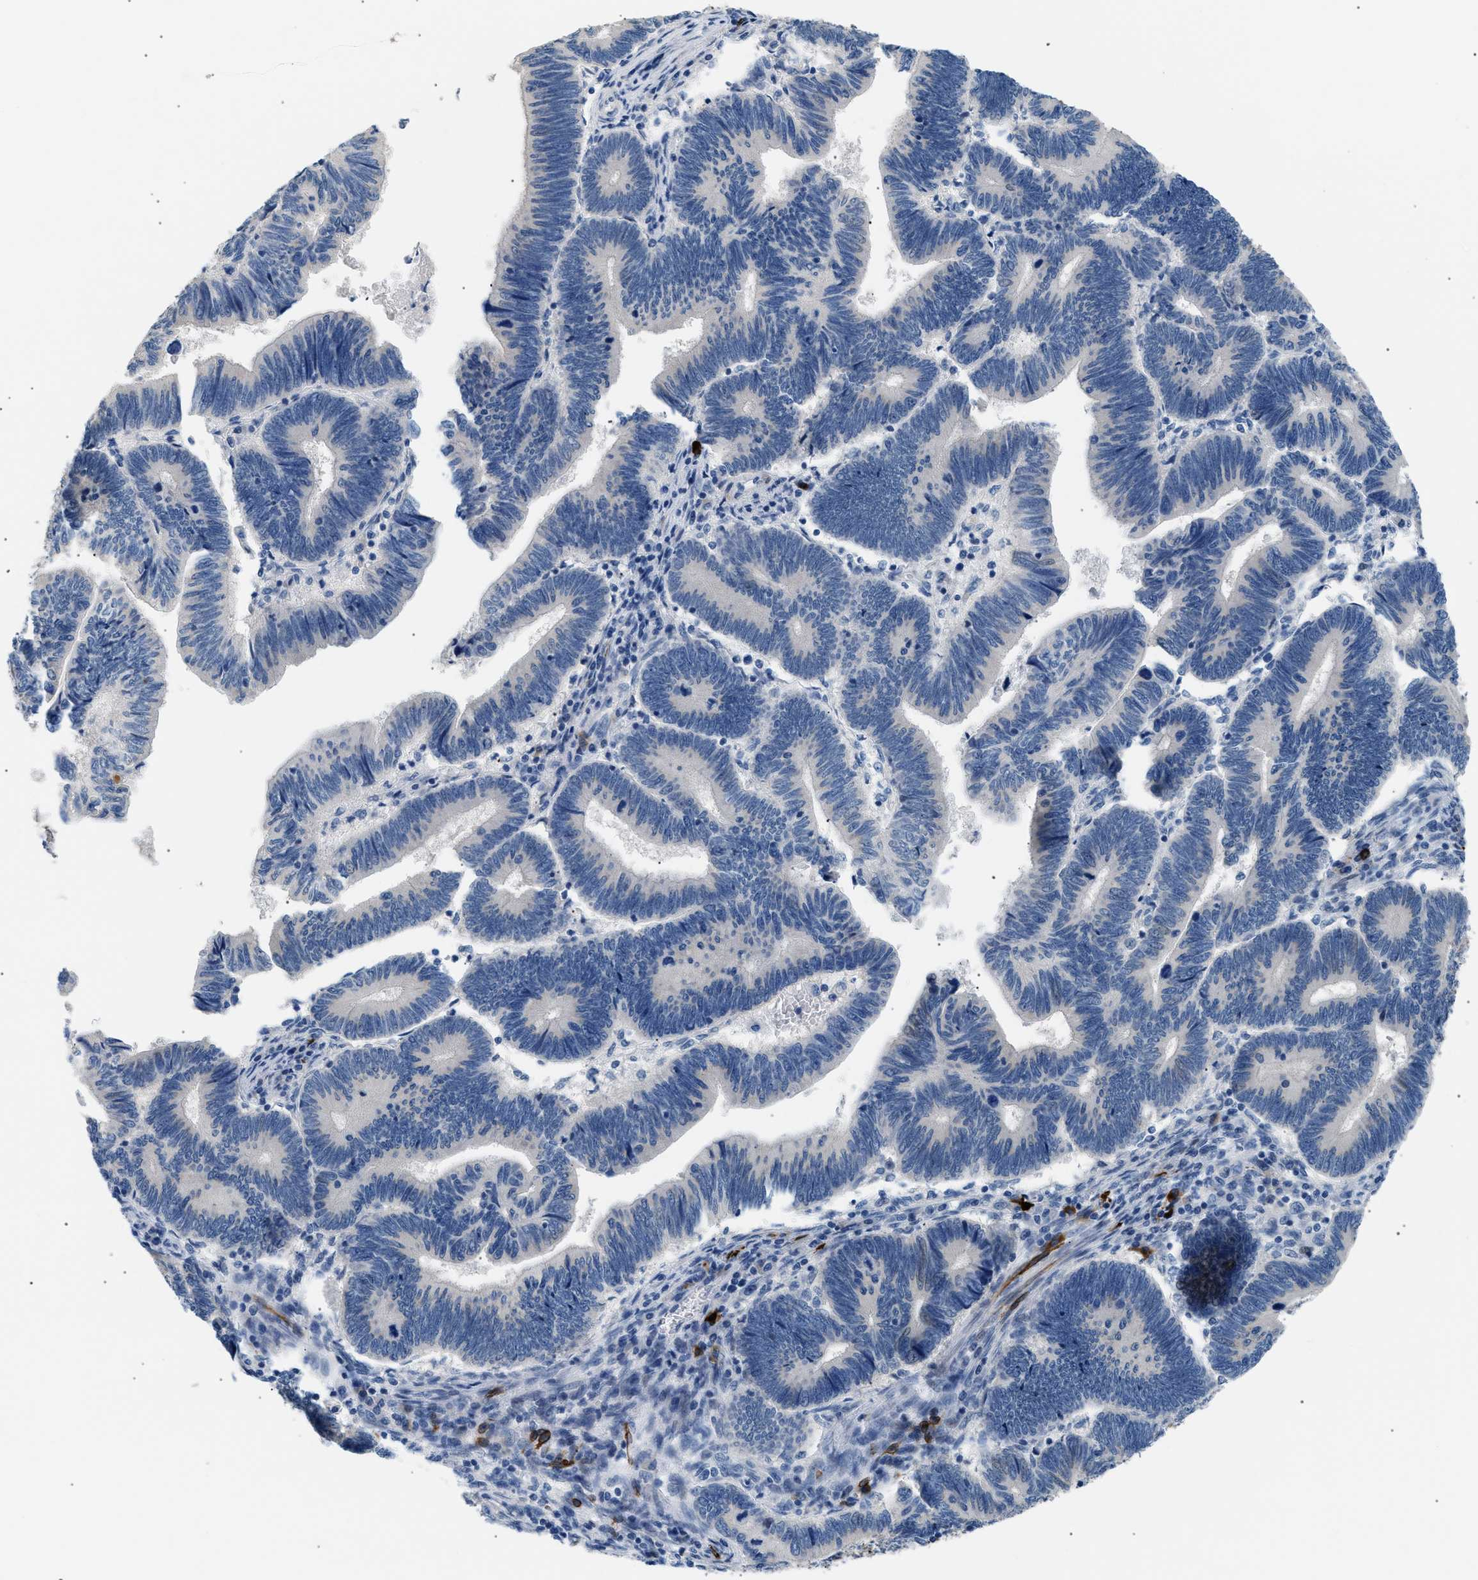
{"staining": {"intensity": "negative", "quantity": "none", "location": "none"}, "tissue": "pancreatic cancer", "cell_type": "Tumor cells", "image_type": "cancer", "snomed": [{"axis": "morphology", "description": "Adenocarcinoma, NOS"}, {"axis": "topography", "description": "Pancreas"}], "caption": "Immunohistochemistry of pancreatic adenocarcinoma displays no expression in tumor cells. Nuclei are stained in blue.", "gene": "ICA1", "patient": {"sex": "female", "age": 70}}